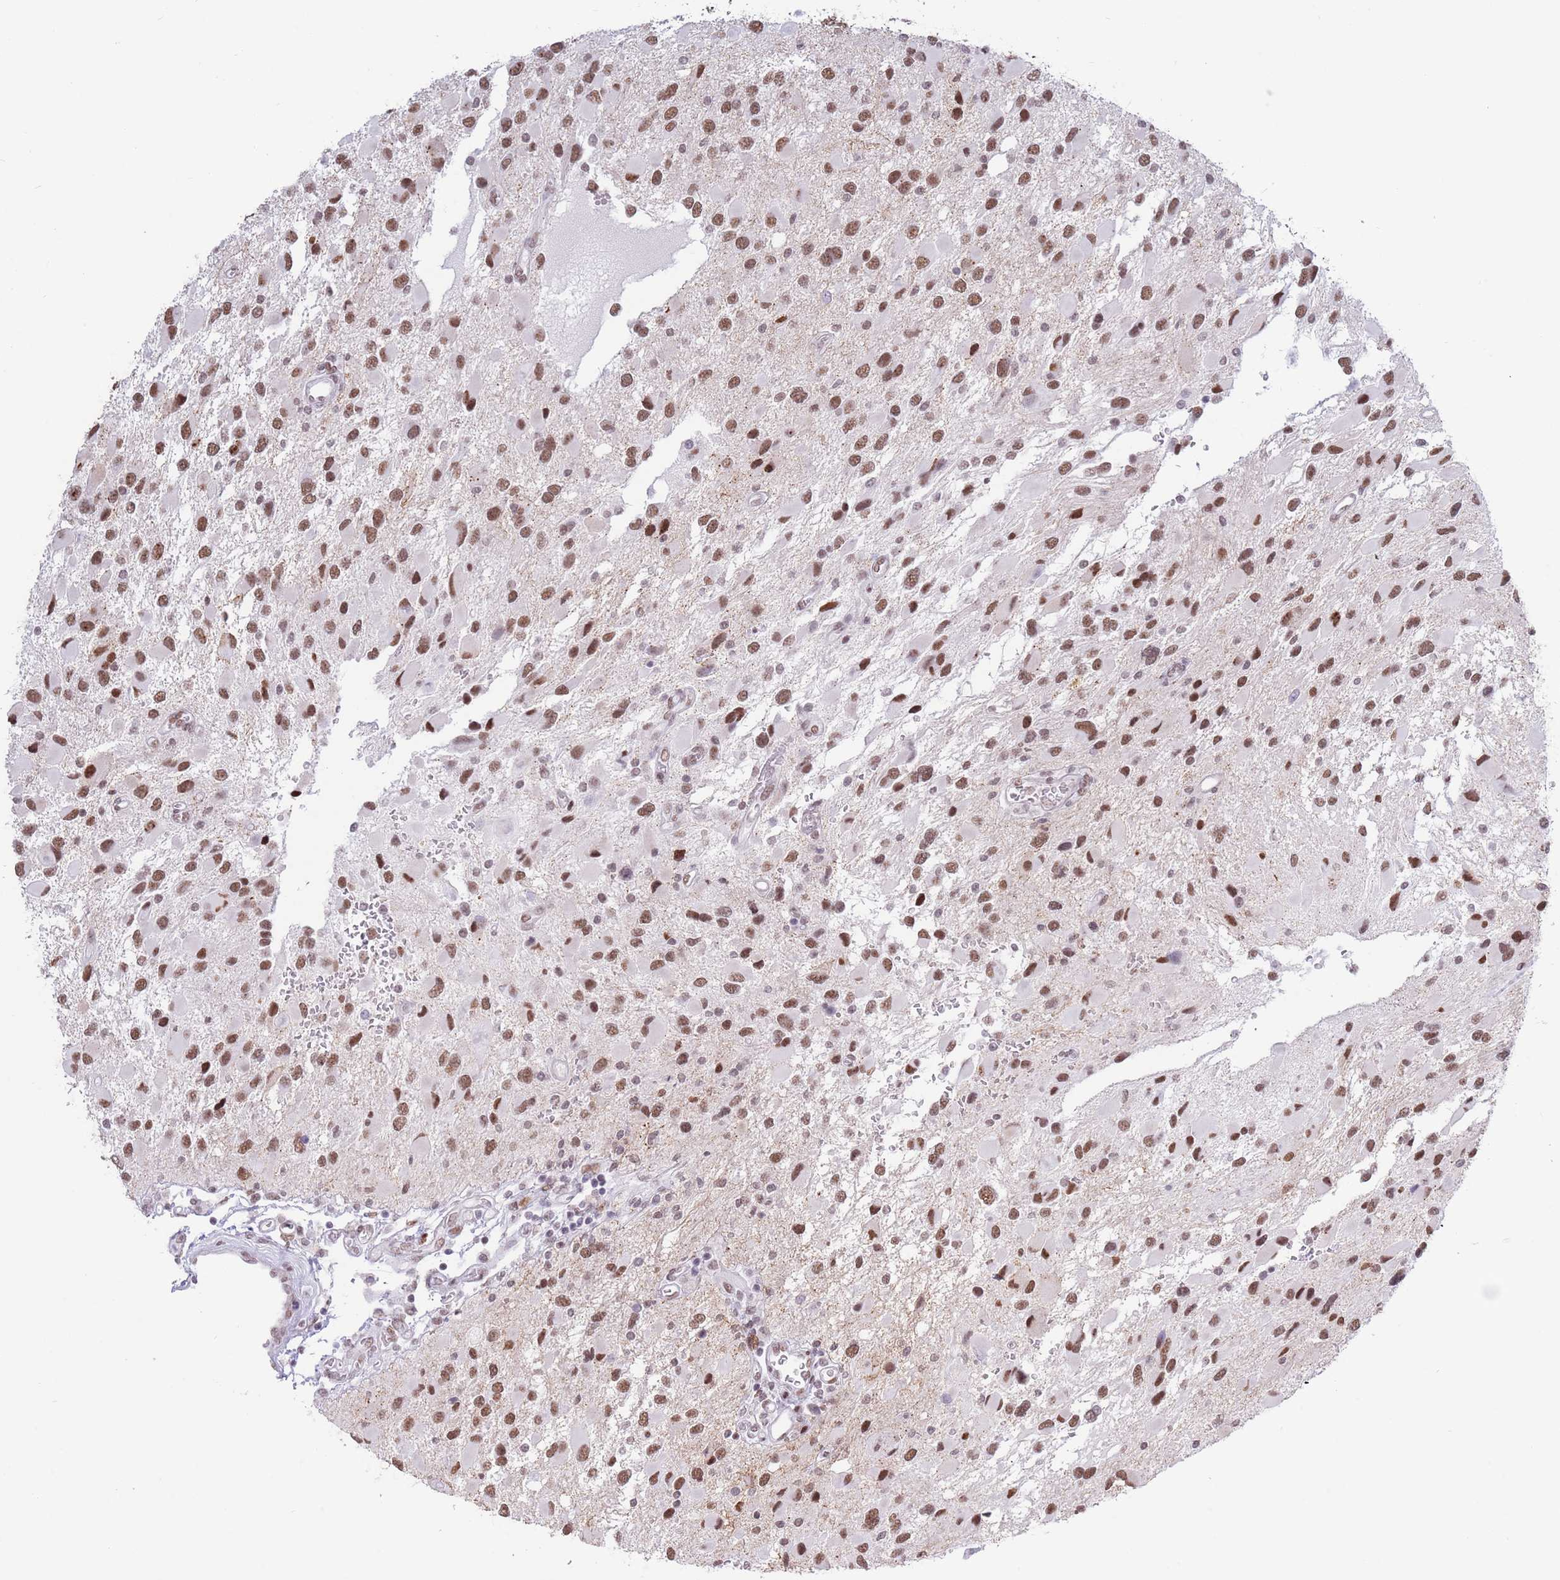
{"staining": {"intensity": "moderate", "quantity": ">75%", "location": "nuclear"}, "tissue": "glioma", "cell_type": "Tumor cells", "image_type": "cancer", "snomed": [{"axis": "morphology", "description": "Glioma, malignant, High grade"}, {"axis": "topography", "description": "Brain"}], "caption": "Immunohistochemical staining of human malignant glioma (high-grade) reveals medium levels of moderate nuclear expression in about >75% of tumor cells.", "gene": "ZNF382", "patient": {"sex": "male", "age": 53}}